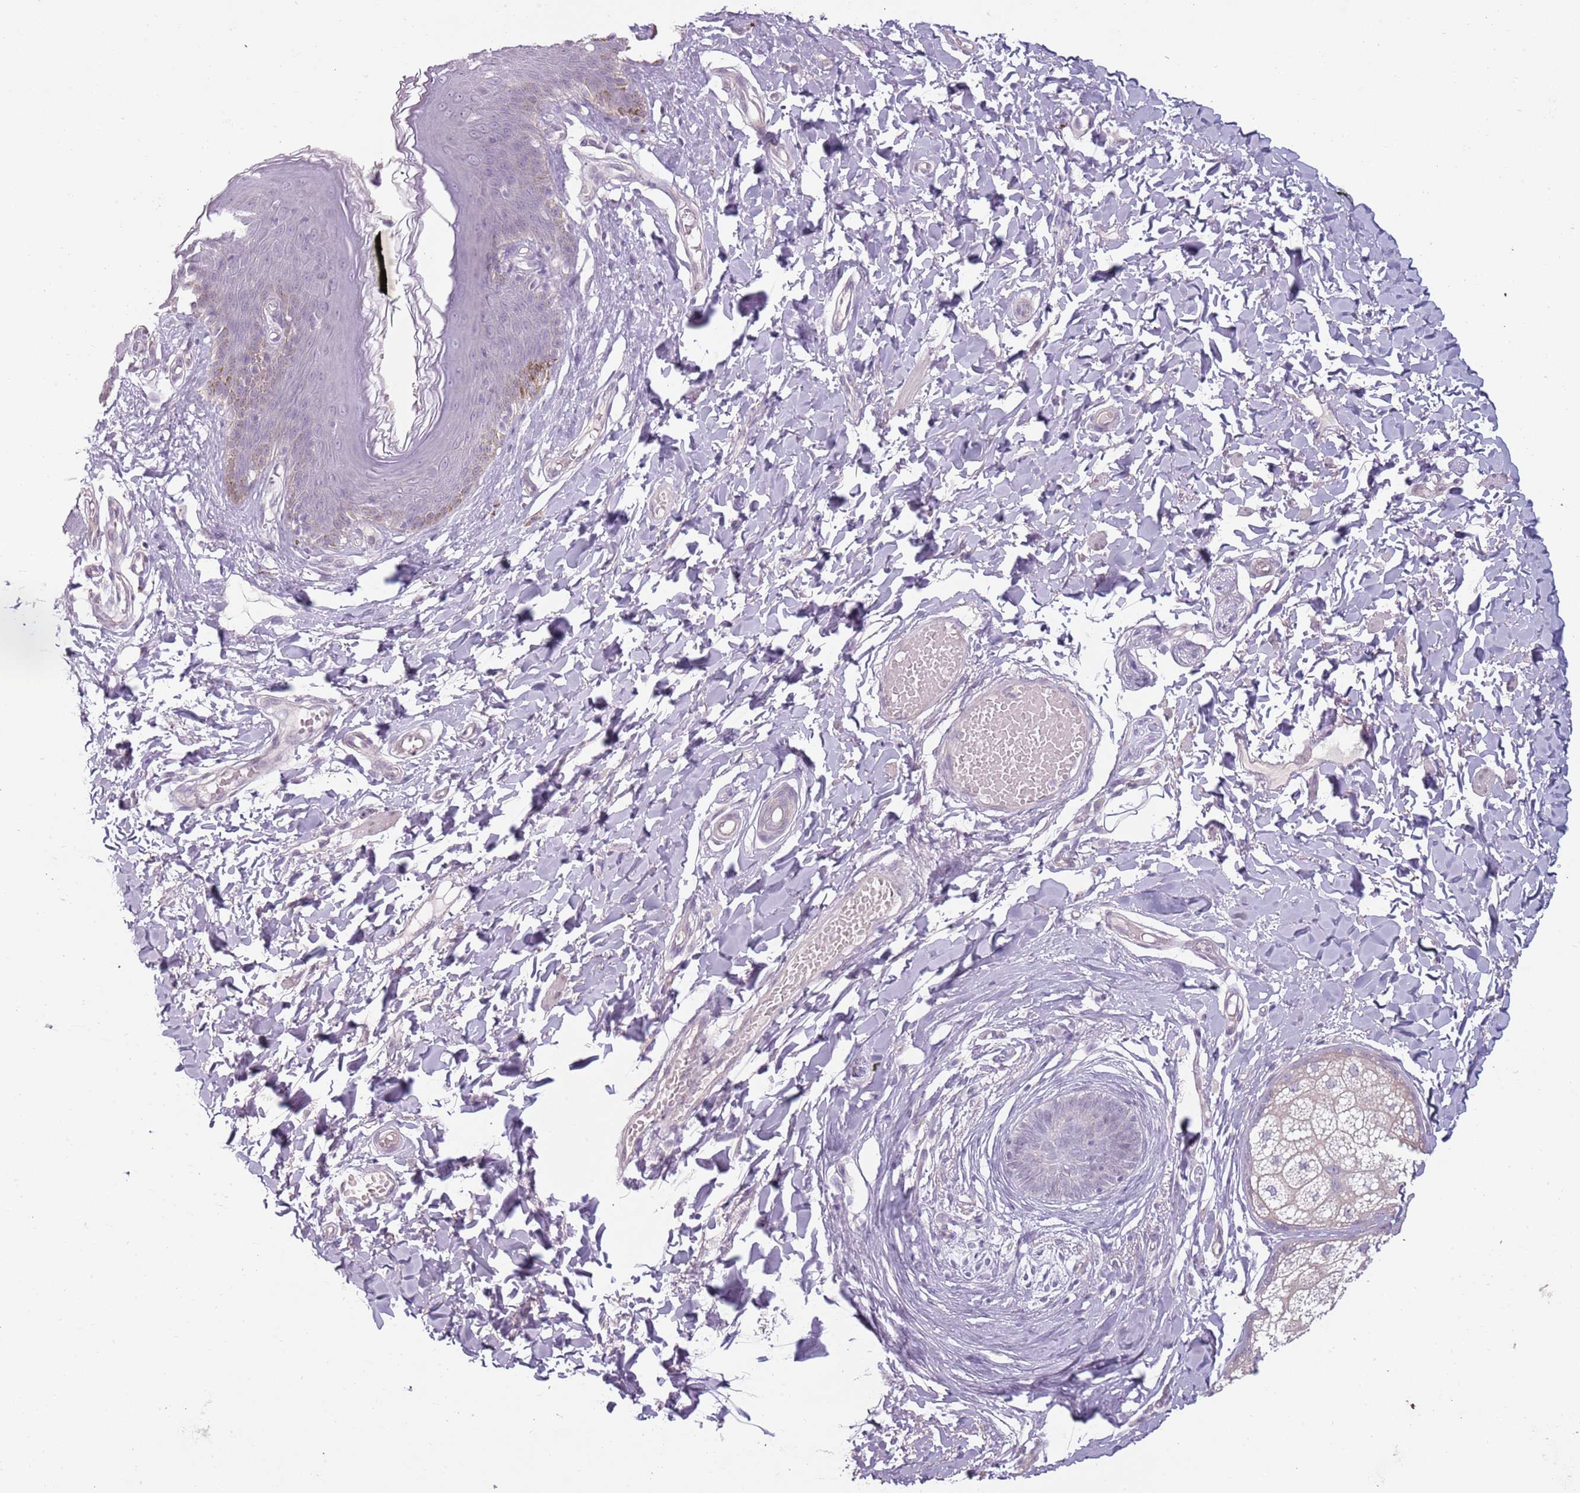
{"staining": {"intensity": "negative", "quantity": "none", "location": "none"}, "tissue": "skin", "cell_type": "Epidermal cells", "image_type": "normal", "snomed": [{"axis": "morphology", "description": "Normal tissue, NOS"}, {"axis": "topography", "description": "Vulva"}], "caption": "IHC micrograph of benign human skin stained for a protein (brown), which displays no staining in epidermal cells. (DAB (3,3'-diaminobenzidine) immunohistochemistry visualized using brightfield microscopy, high magnification).", "gene": "RFX2", "patient": {"sex": "female", "age": 66}}